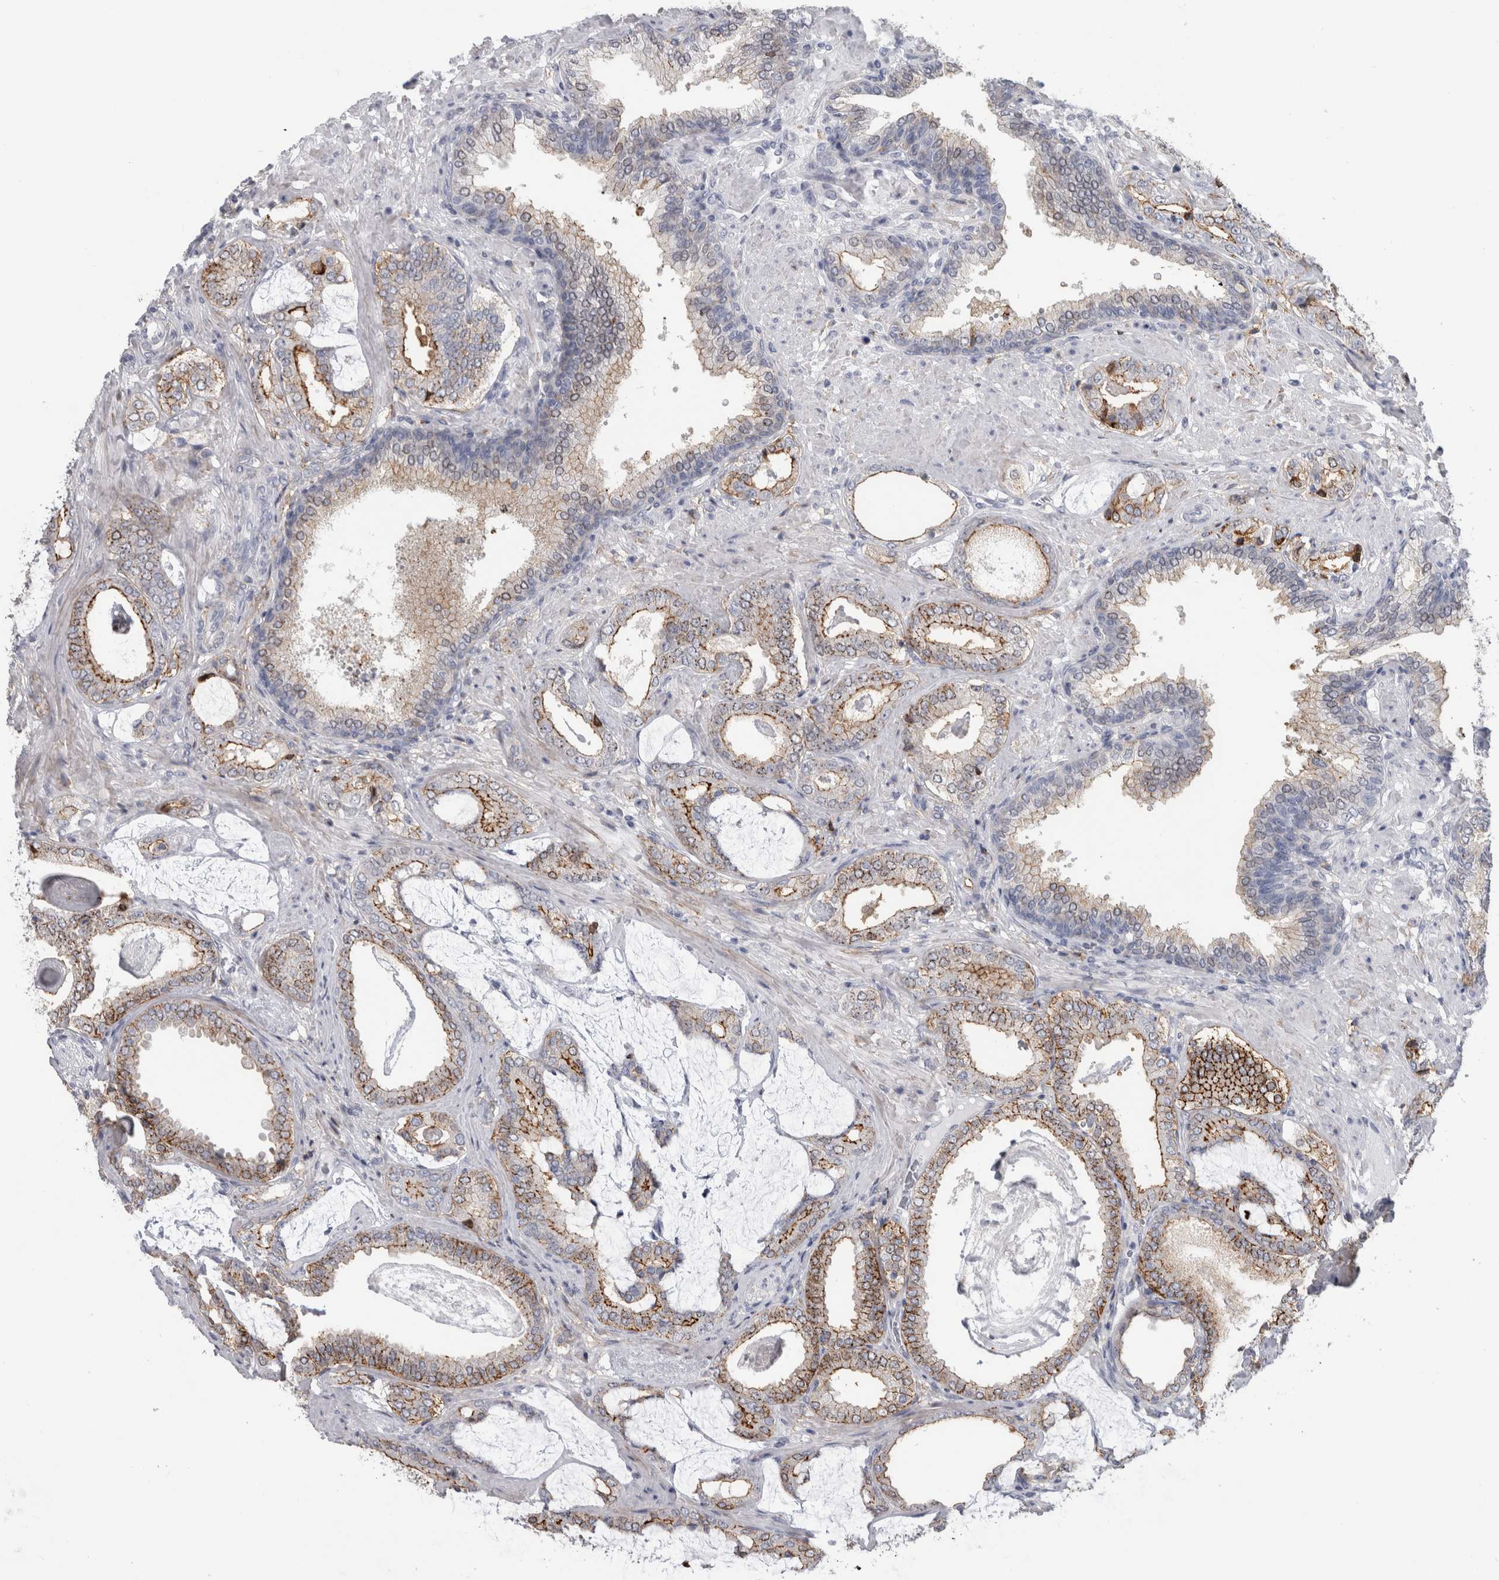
{"staining": {"intensity": "moderate", "quantity": "25%-75%", "location": "cytoplasmic/membranous"}, "tissue": "prostate cancer", "cell_type": "Tumor cells", "image_type": "cancer", "snomed": [{"axis": "morphology", "description": "Adenocarcinoma, Low grade"}, {"axis": "topography", "description": "Prostate"}], "caption": "Prostate cancer stained with IHC shows moderate cytoplasmic/membranous expression in about 25%-75% of tumor cells. The protein of interest is stained brown, and the nuclei are stained in blue (DAB IHC with brightfield microscopy, high magnification).", "gene": "DNAJC24", "patient": {"sex": "male", "age": 71}}